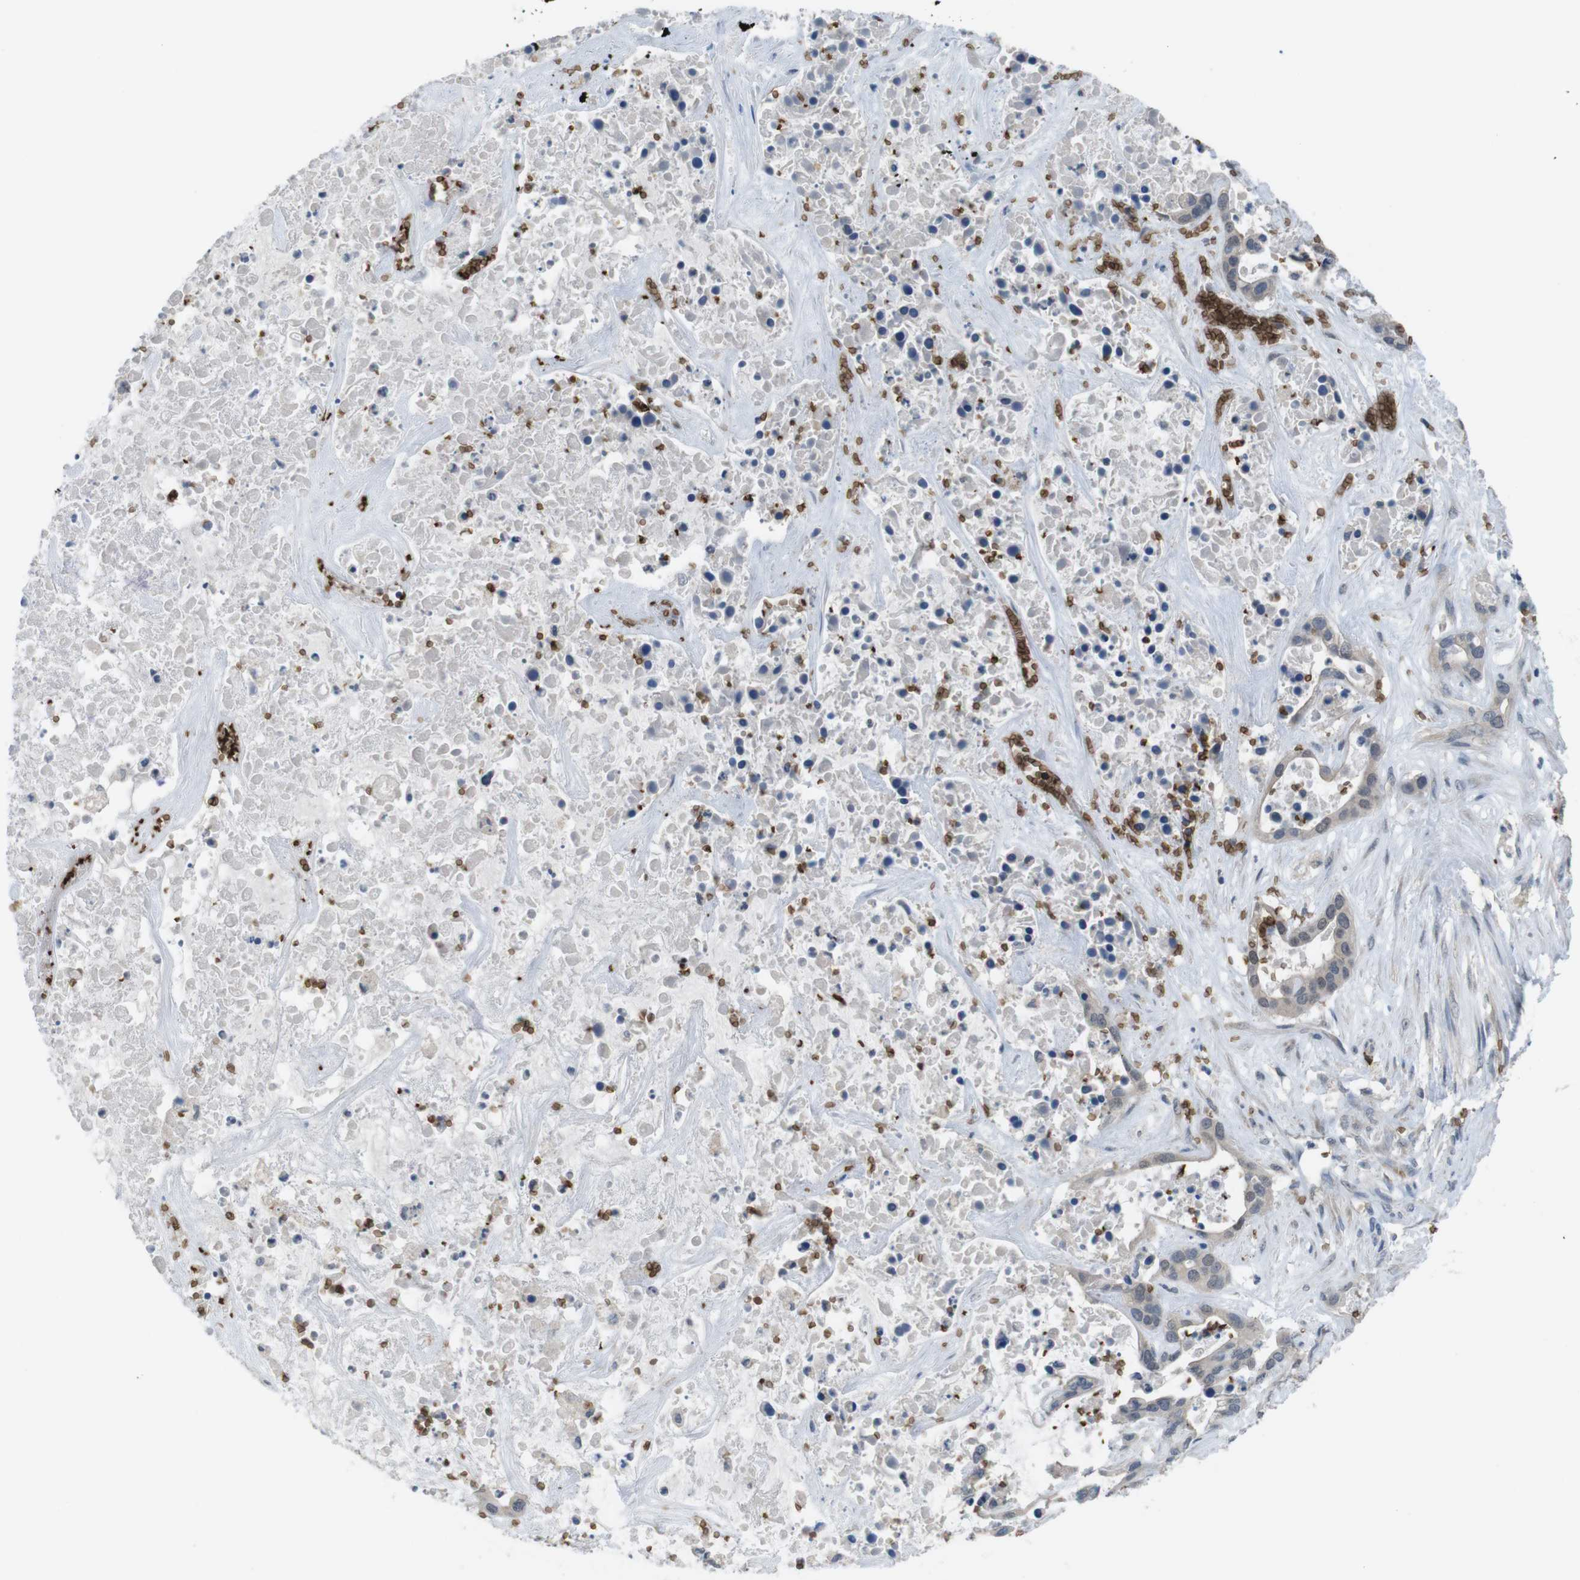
{"staining": {"intensity": "negative", "quantity": "none", "location": "none"}, "tissue": "liver cancer", "cell_type": "Tumor cells", "image_type": "cancer", "snomed": [{"axis": "morphology", "description": "Cholangiocarcinoma"}, {"axis": "topography", "description": "Liver"}], "caption": "Human liver cancer stained for a protein using IHC reveals no staining in tumor cells.", "gene": "GYPA", "patient": {"sex": "female", "age": 65}}